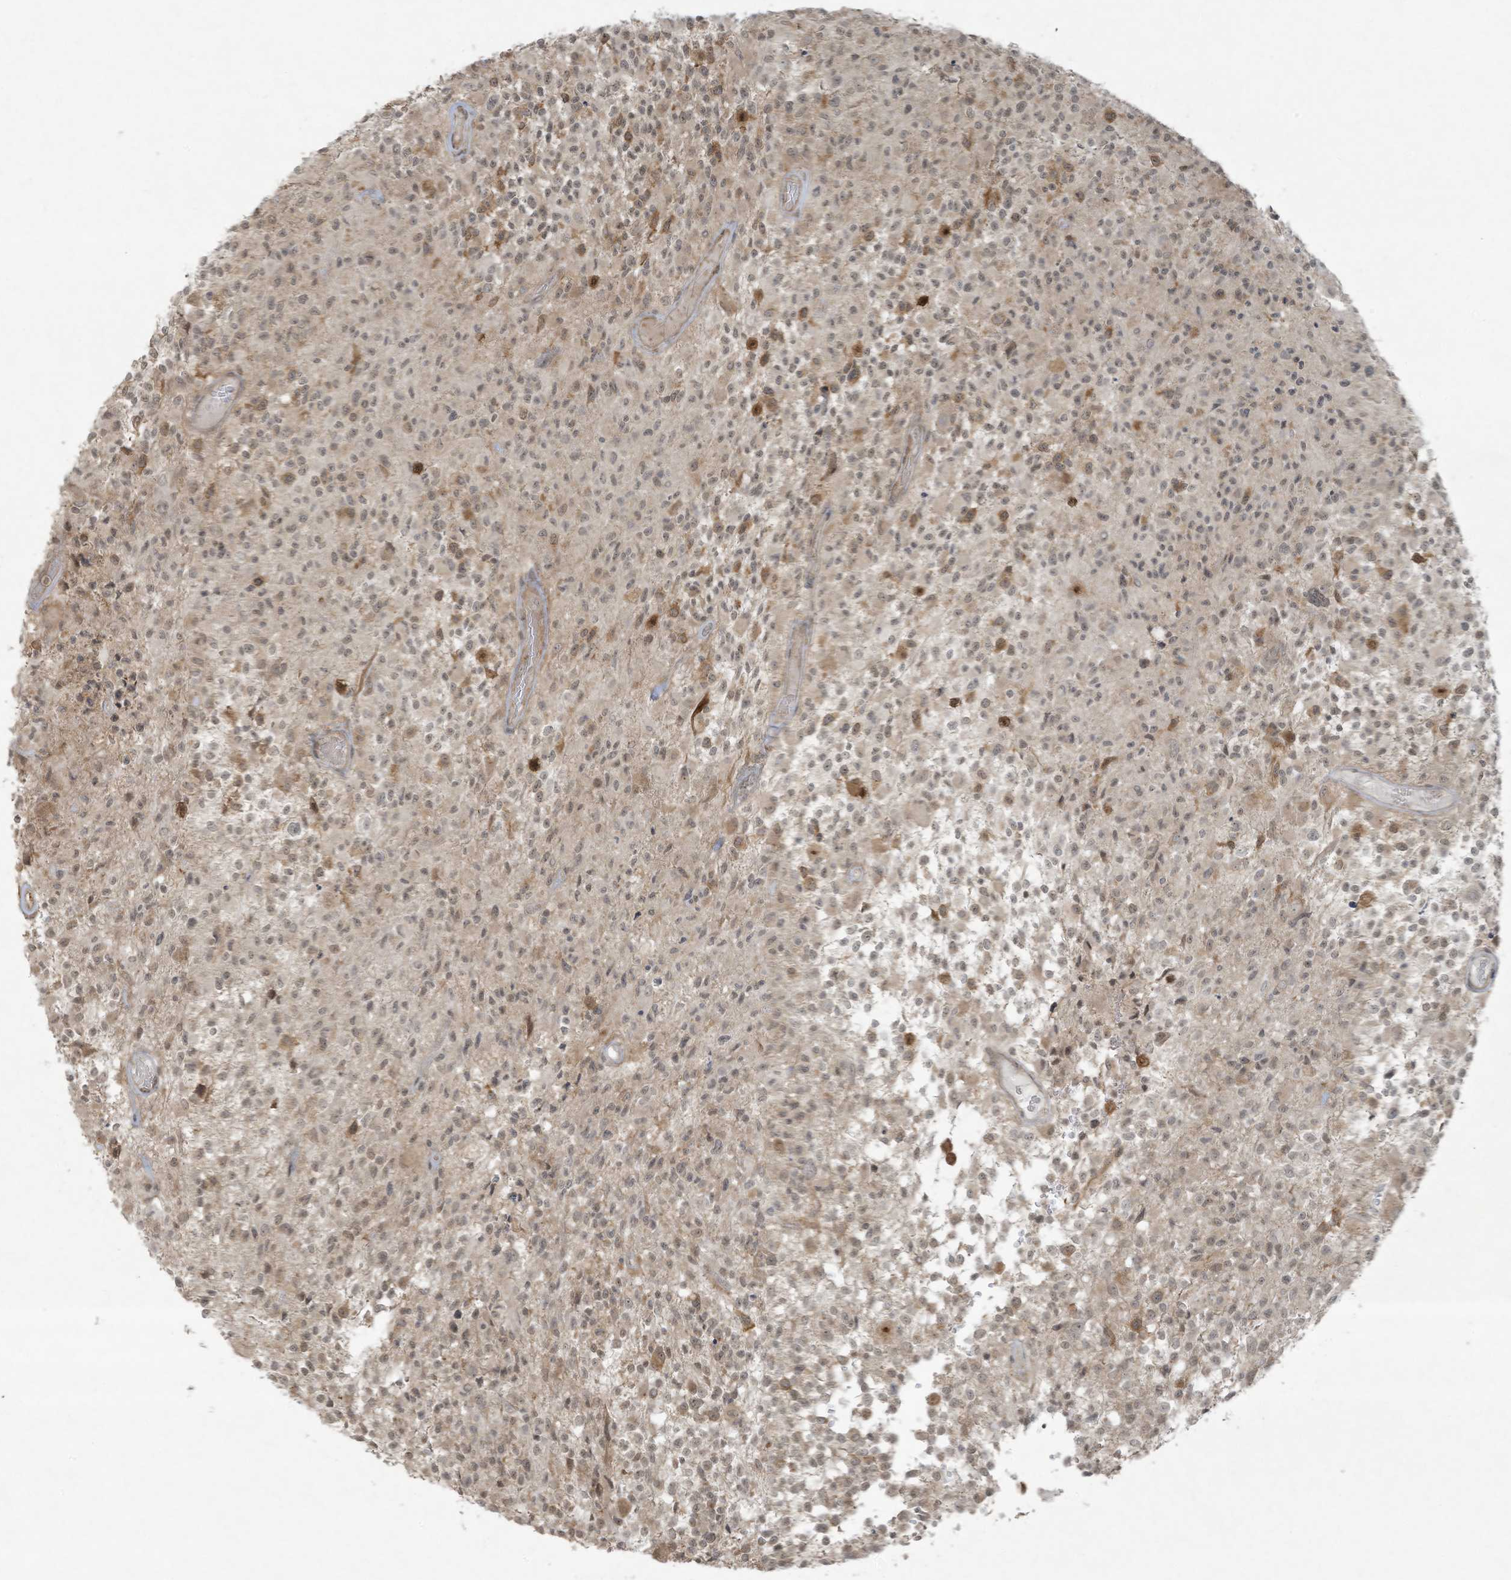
{"staining": {"intensity": "weak", "quantity": ">75%", "location": "nuclear"}, "tissue": "glioma", "cell_type": "Tumor cells", "image_type": "cancer", "snomed": [{"axis": "morphology", "description": "Glioma, malignant, High grade"}, {"axis": "morphology", "description": "Glioblastoma, NOS"}, {"axis": "topography", "description": "Brain"}], "caption": "Glioblastoma stained with a brown dye displays weak nuclear positive staining in approximately >75% of tumor cells.", "gene": "ZNF263", "patient": {"sex": "male", "age": 60}}